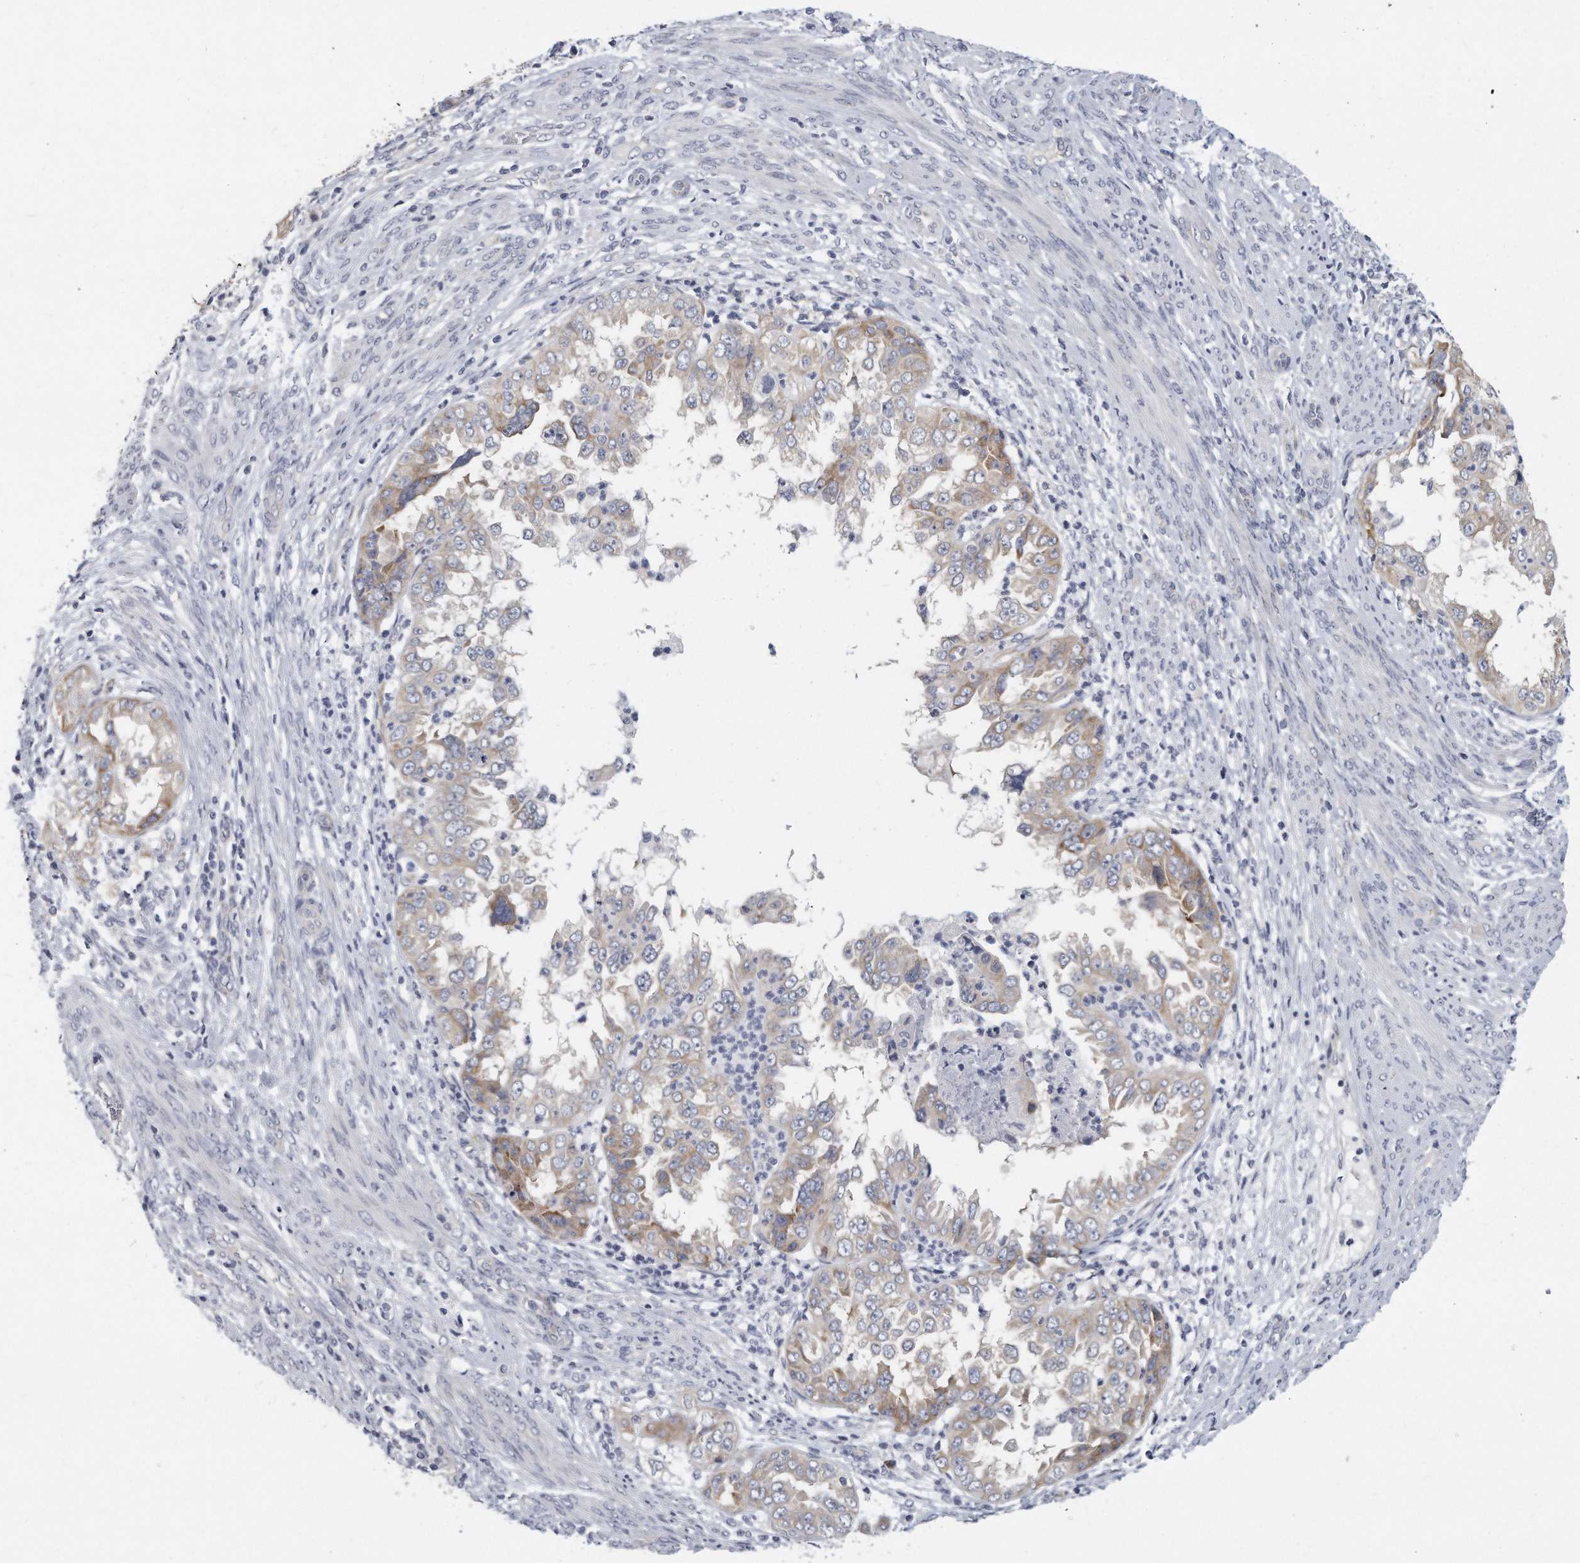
{"staining": {"intensity": "weak", "quantity": "<25%", "location": "cytoplasmic/membranous"}, "tissue": "endometrial cancer", "cell_type": "Tumor cells", "image_type": "cancer", "snomed": [{"axis": "morphology", "description": "Adenocarcinoma, NOS"}, {"axis": "topography", "description": "Endometrium"}], "caption": "This is a micrograph of immunohistochemistry staining of adenocarcinoma (endometrial), which shows no staining in tumor cells.", "gene": "PLEKHA6", "patient": {"sex": "female", "age": 85}}